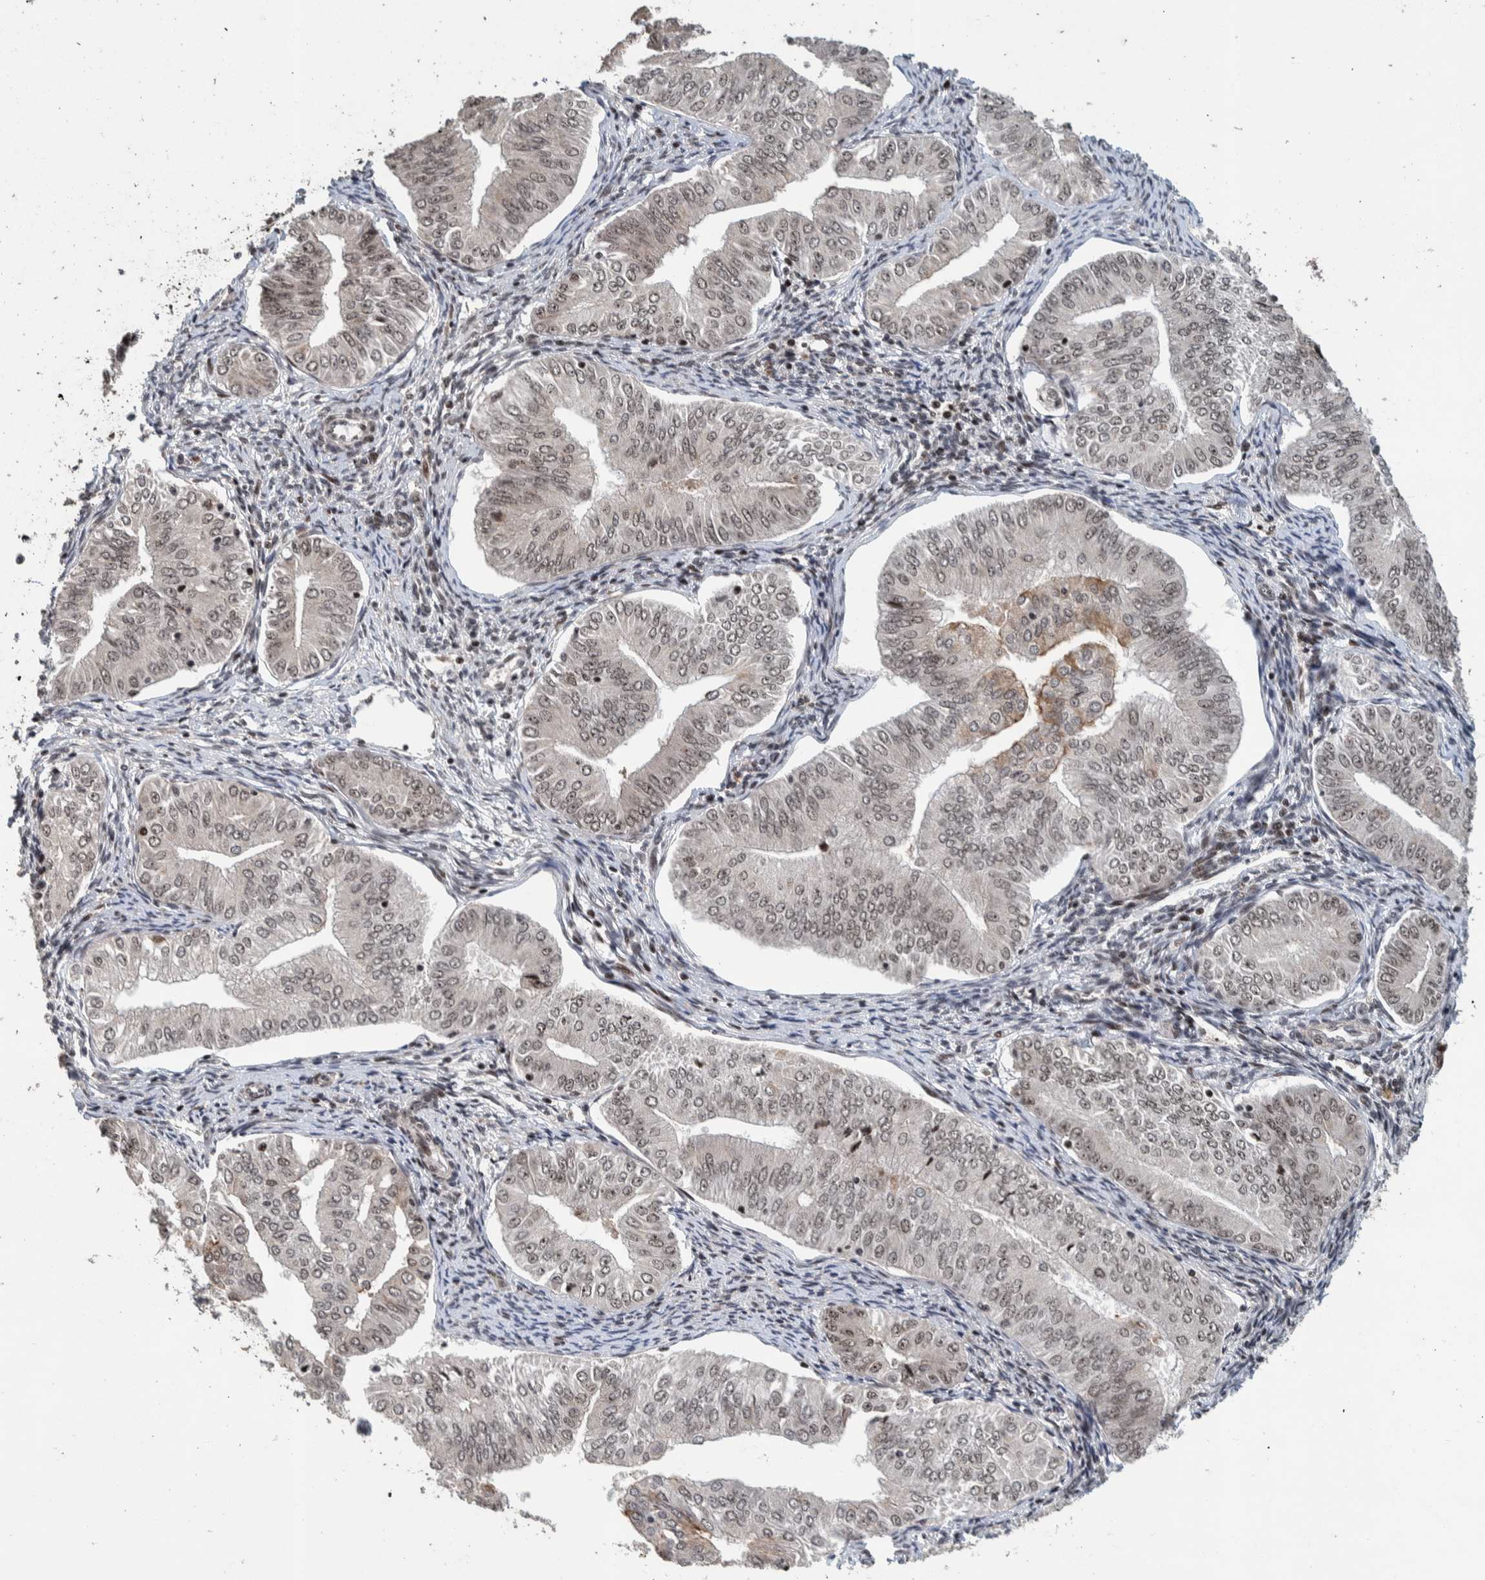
{"staining": {"intensity": "weak", "quantity": "25%-75%", "location": "cytoplasmic/membranous,nuclear"}, "tissue": "endometrial cancer", "cell_type": "Tumor cells", "image_type": "cancer", "snomed": [{"axis": "morphology", "description": "Normal tissue, NOS"}, {"axis": "morphology", "description": "Adenocarcinoma, NOS"}, {"axis": "topography", "description": "Endometrium"}], "caption": "This photomicrograph exhibits IHC staining of human adenocarcinoma (endometrial), with low weak cytoplasmic/membranous and nuclear staining in approximately 25%-75% of tumor cells.", "gene": "CHD4", "patient": {"sex": "female", "age": 53}}